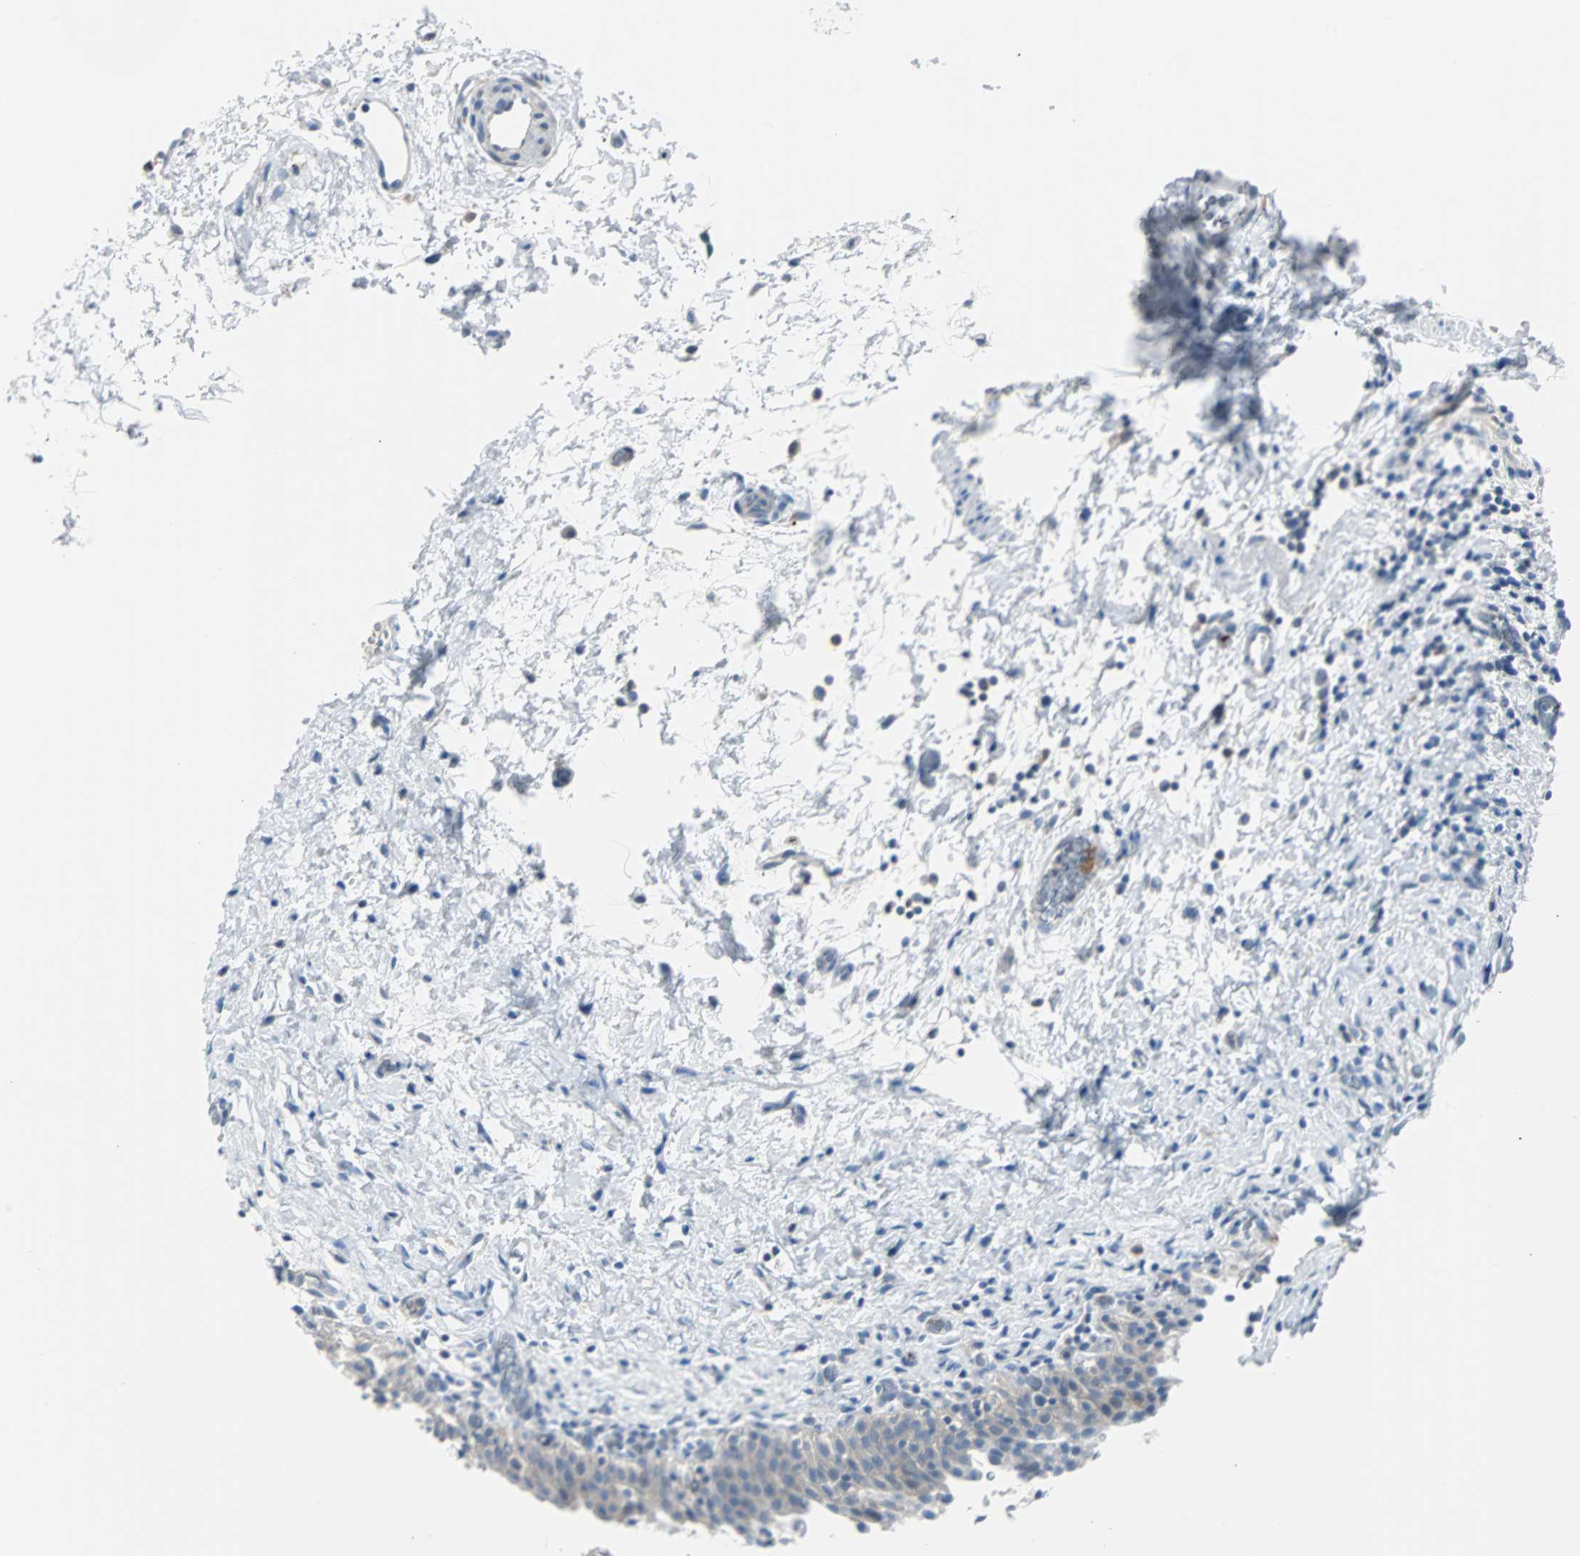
{"staining": {"intensity": "weak", "quantity": "25%-75%", "location": "cytoplasmic/membranous"}, "tissue": "urinary bladder", "cell_type": "Urothelial cells", "image_type": "normal", "snomed": [{"axis": "morphology", "description": "Normal tissue, NOS"}, {"axis": "topography", "description": "Urinary bladder"}], "caption": "Immunohistochemical staining of benign urinary bladder exhibits weak cytoplasmic/membranous protein staining in approximately 25%-75% of urothelial cells.", "gene": "RASA1", "patient": {"sex": "male", "age": 51}}